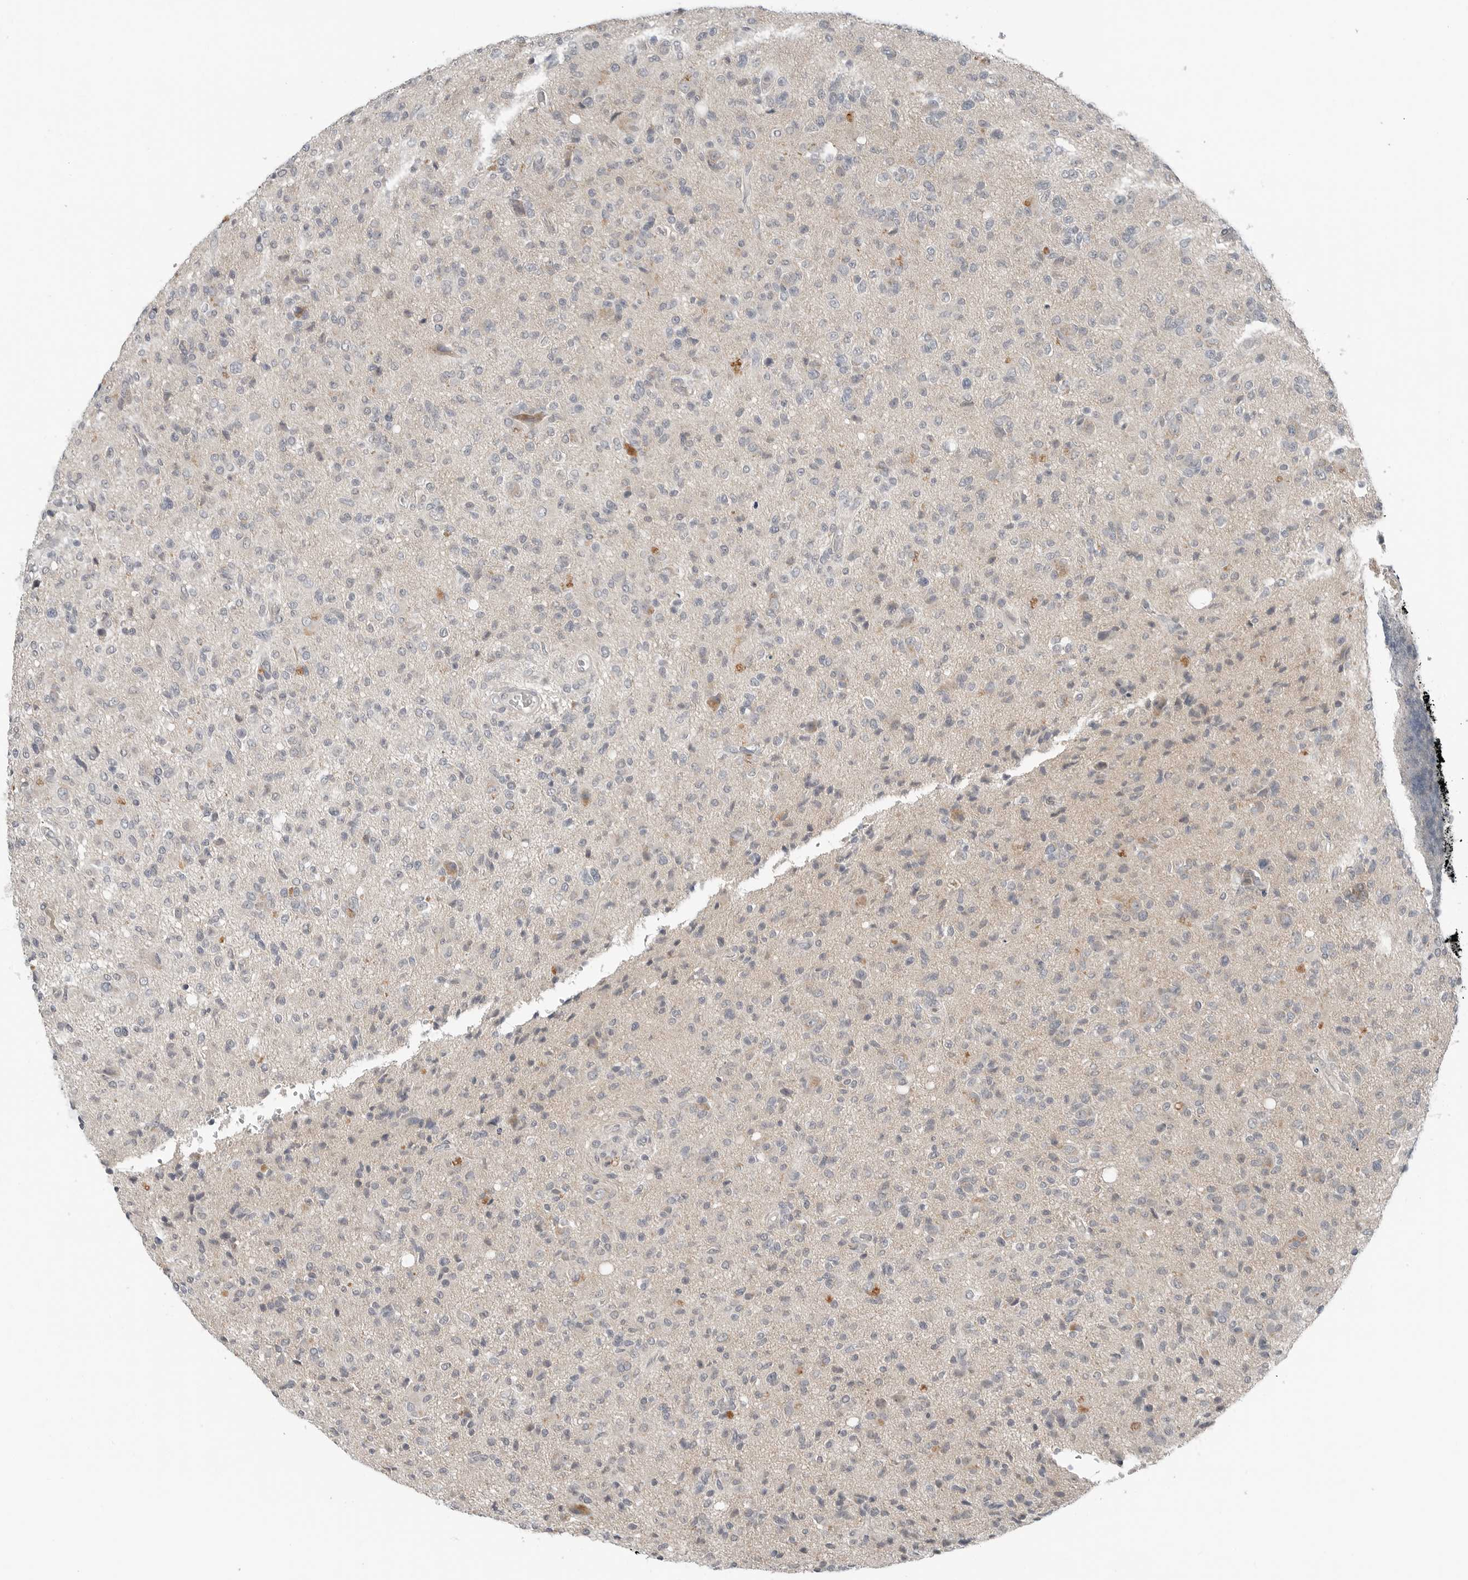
{"staining": {"intensity": "negative", "quantity": "none", "location": "none"}, "tissue": "glioma", "cell_type": "Tumor cells", "image_type": "cancer", "snomed": [{"axis": "morphology", "description": "Glioma, malignant, High grade"}, {"axis": "topography", "description": "Brain"}], "caption": "An immunohistochemistry micrograph of high-grade glioma (malignant) is shown. There is no staining in tumor cells of high-grade glioma (malignant).", "gene": "FCRLB", "patient": {"sex": "female", "age": 57}}